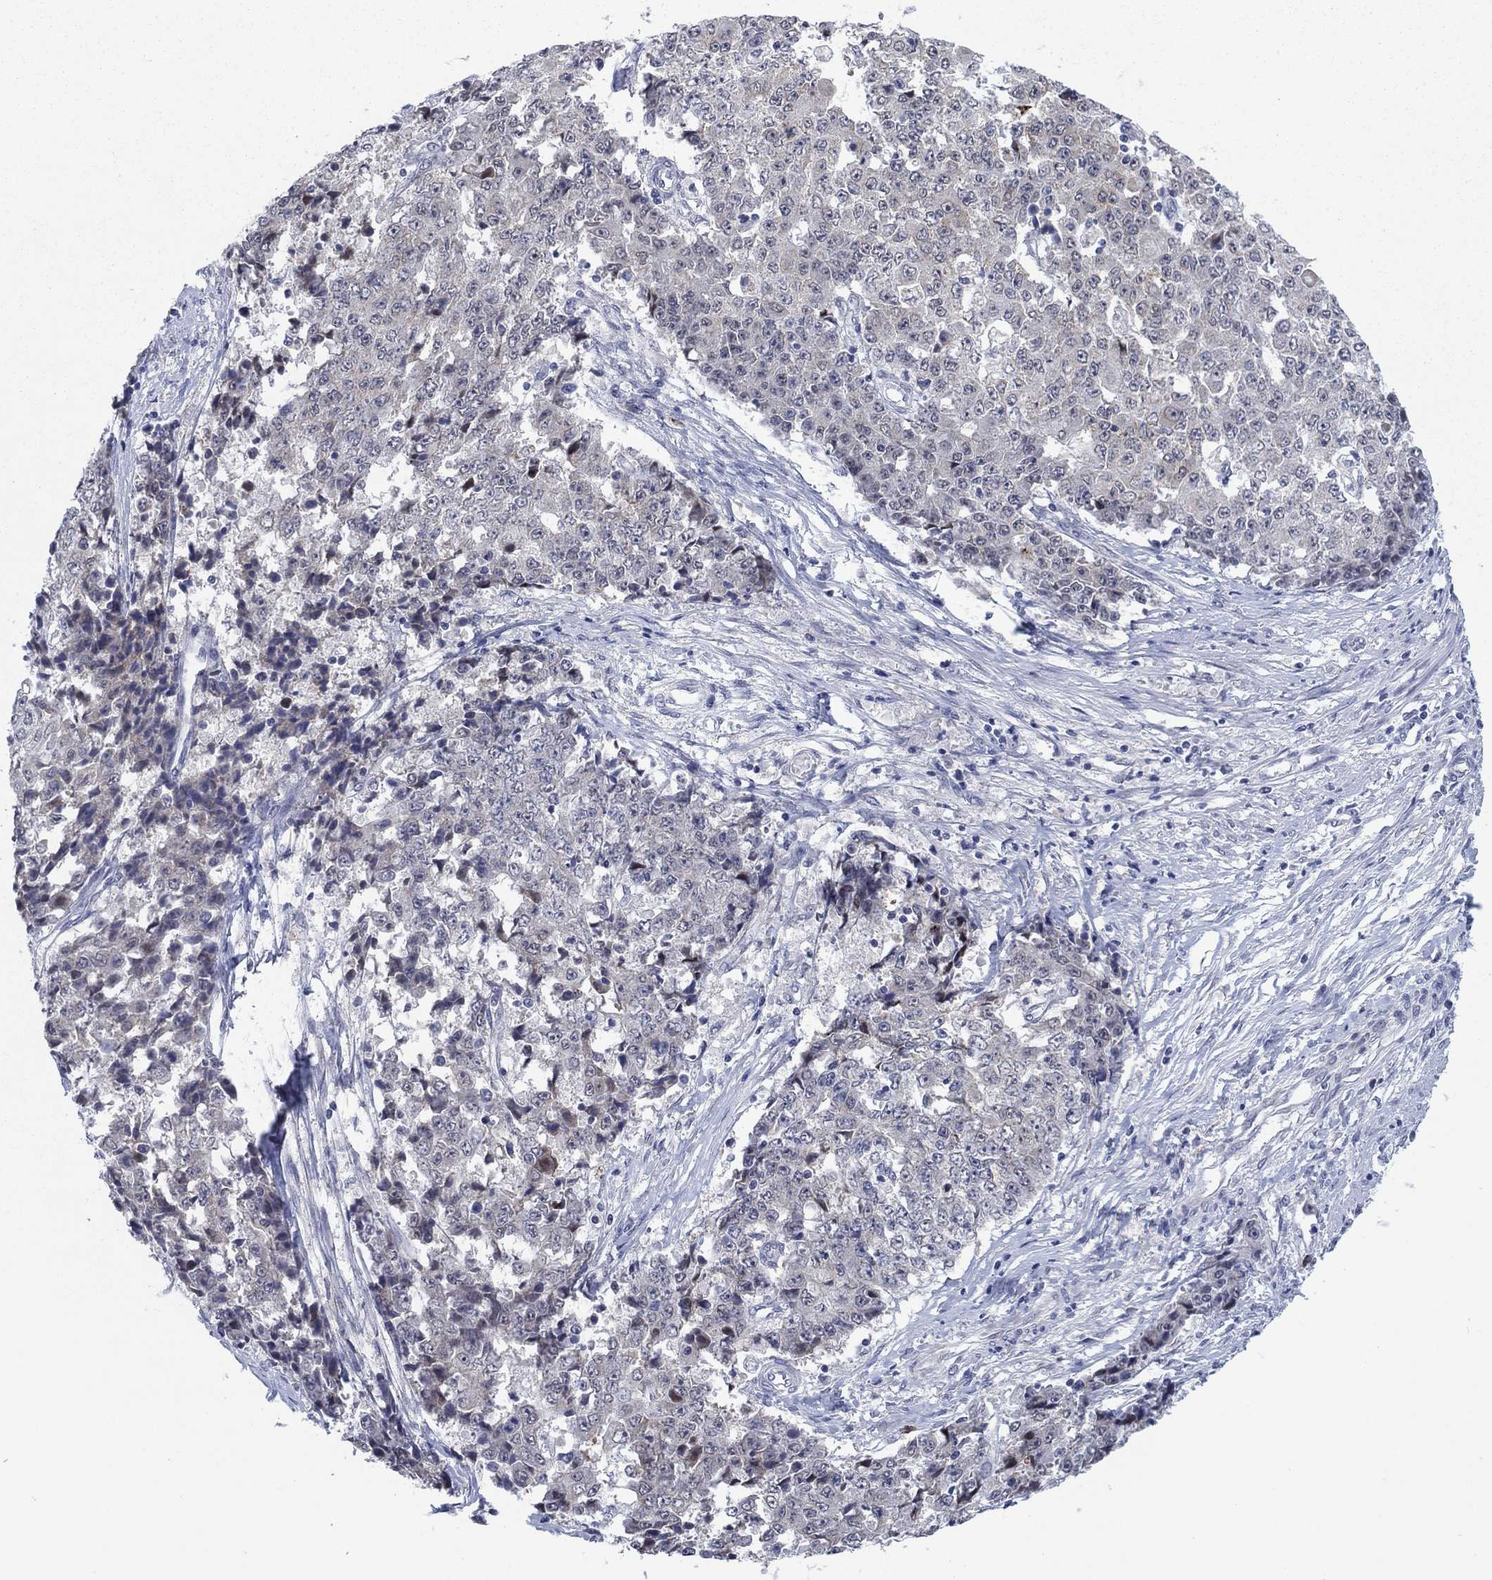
{"staining": {"intensity": "negative", "quantity": "none", "location": "none"}, "tissue": "ovarian cancer", "cell_type": "Tumor cells", "image_type": "cancer", "snomed": [{"axis": "morphology", "description": "Carcinoma, endometroid"}, {"axis": "topography", "description": "Ovary"}], "caption": "IHC micrograph of human endometroid carcinoma (ovarian) stained for a protein (brown), which reveals no staining in tumor cells.", "gene": "SDC1", "patient": {"sex": "female", "age": 42}}